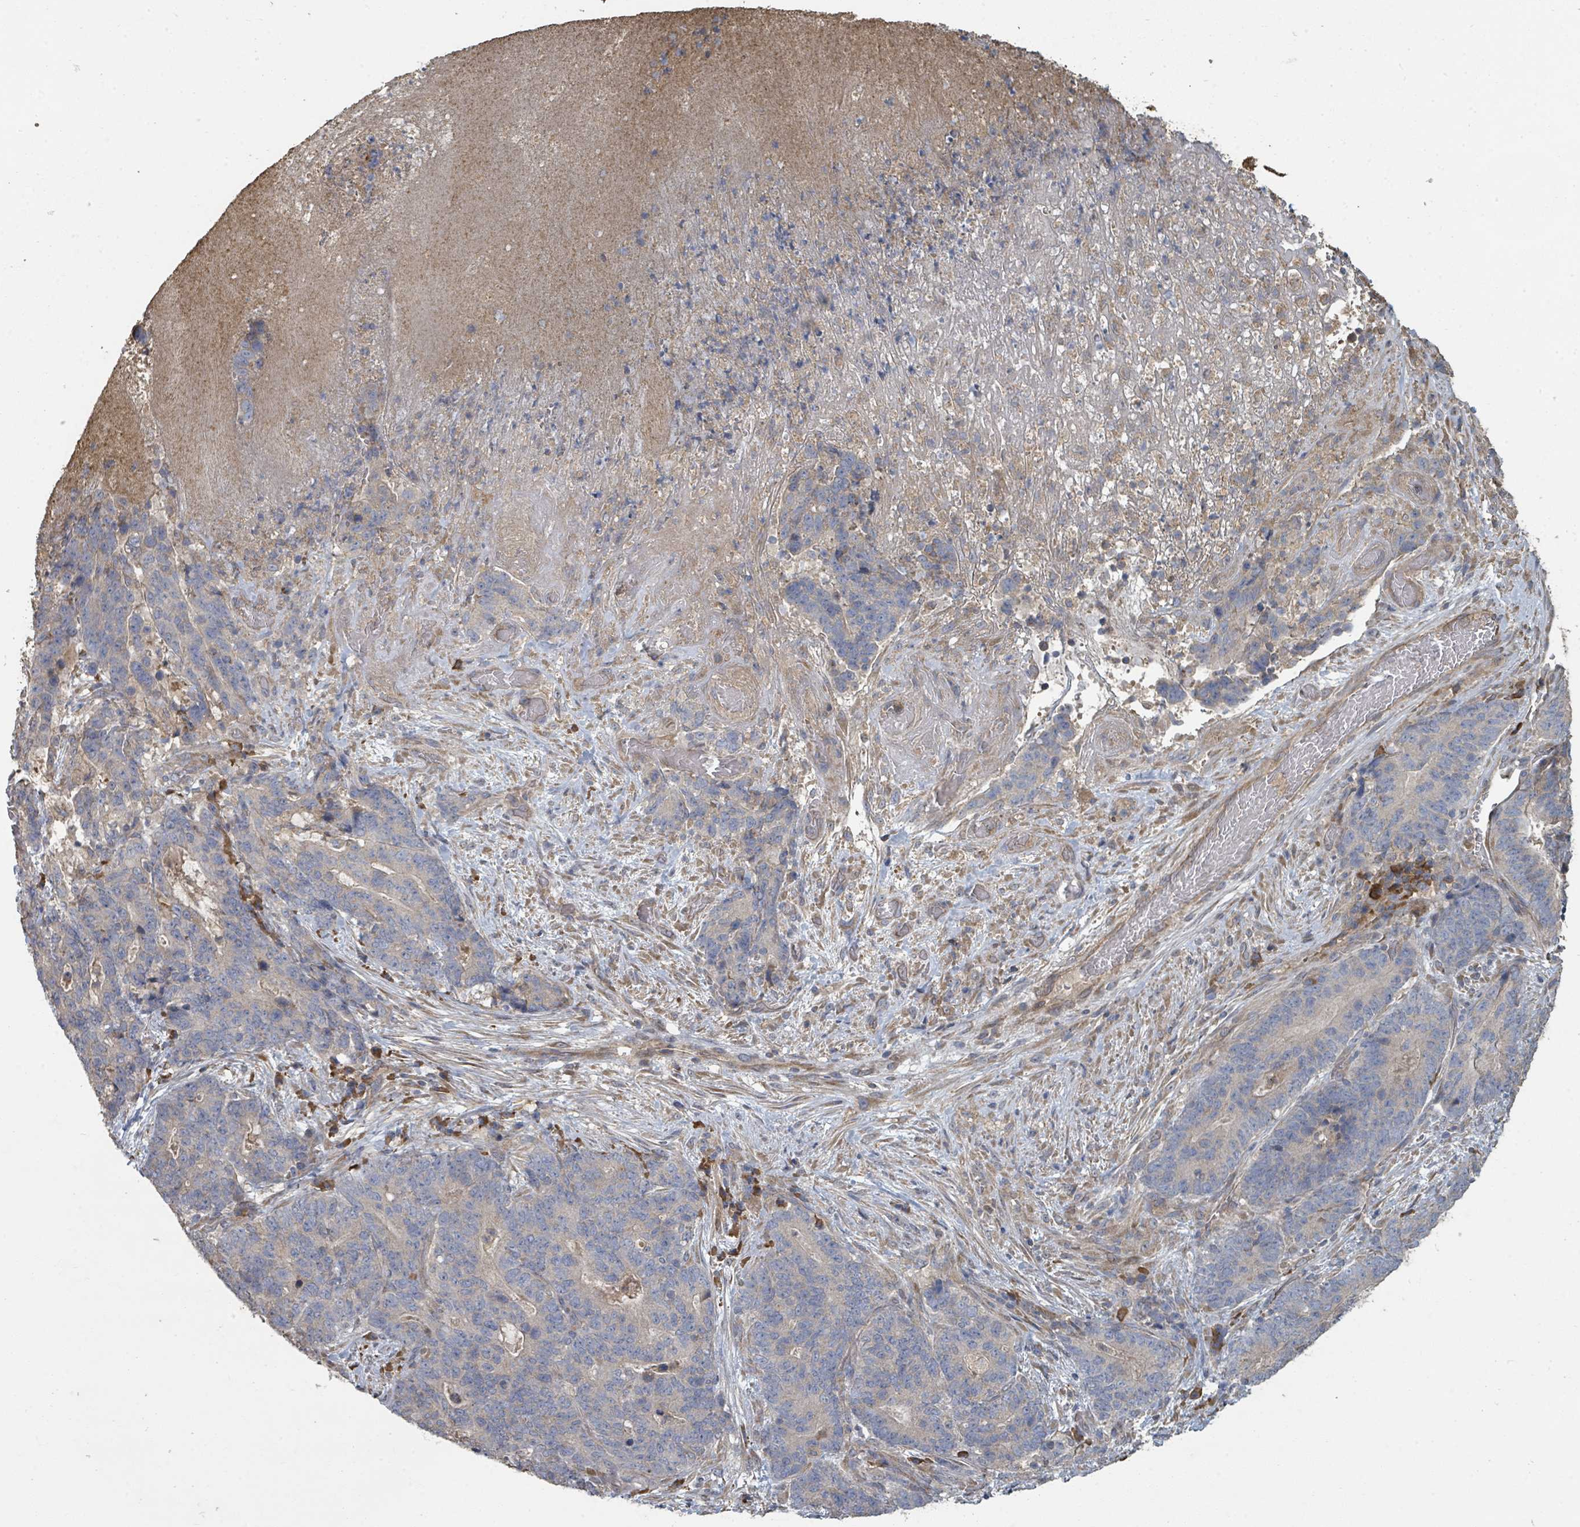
{"staining": {"intensity": "negative", "quantity": "none", "location": "none"}, "tissue": "stomach cancer", "cell_type": "Tumor cells", "image_type": "cancer", "snomed": [{"axis": "morphology", "description": "Normal tissue, NOS"}, {"axis": "morphology", "description": "Adenocarcinoma, NOS"}, {"axis": "topography", "description": "Stomach"}], "caption": "Tumor cells are negative for brown protein staining in stomach cancer (adenocarcinoma). (Brightfield microscopy of DAB (3,3'-diaminobenzidine) immunohistochemistry at high magnification).", "gene": "WDFY1", "patient": {"sex": "female", "age": 64}}